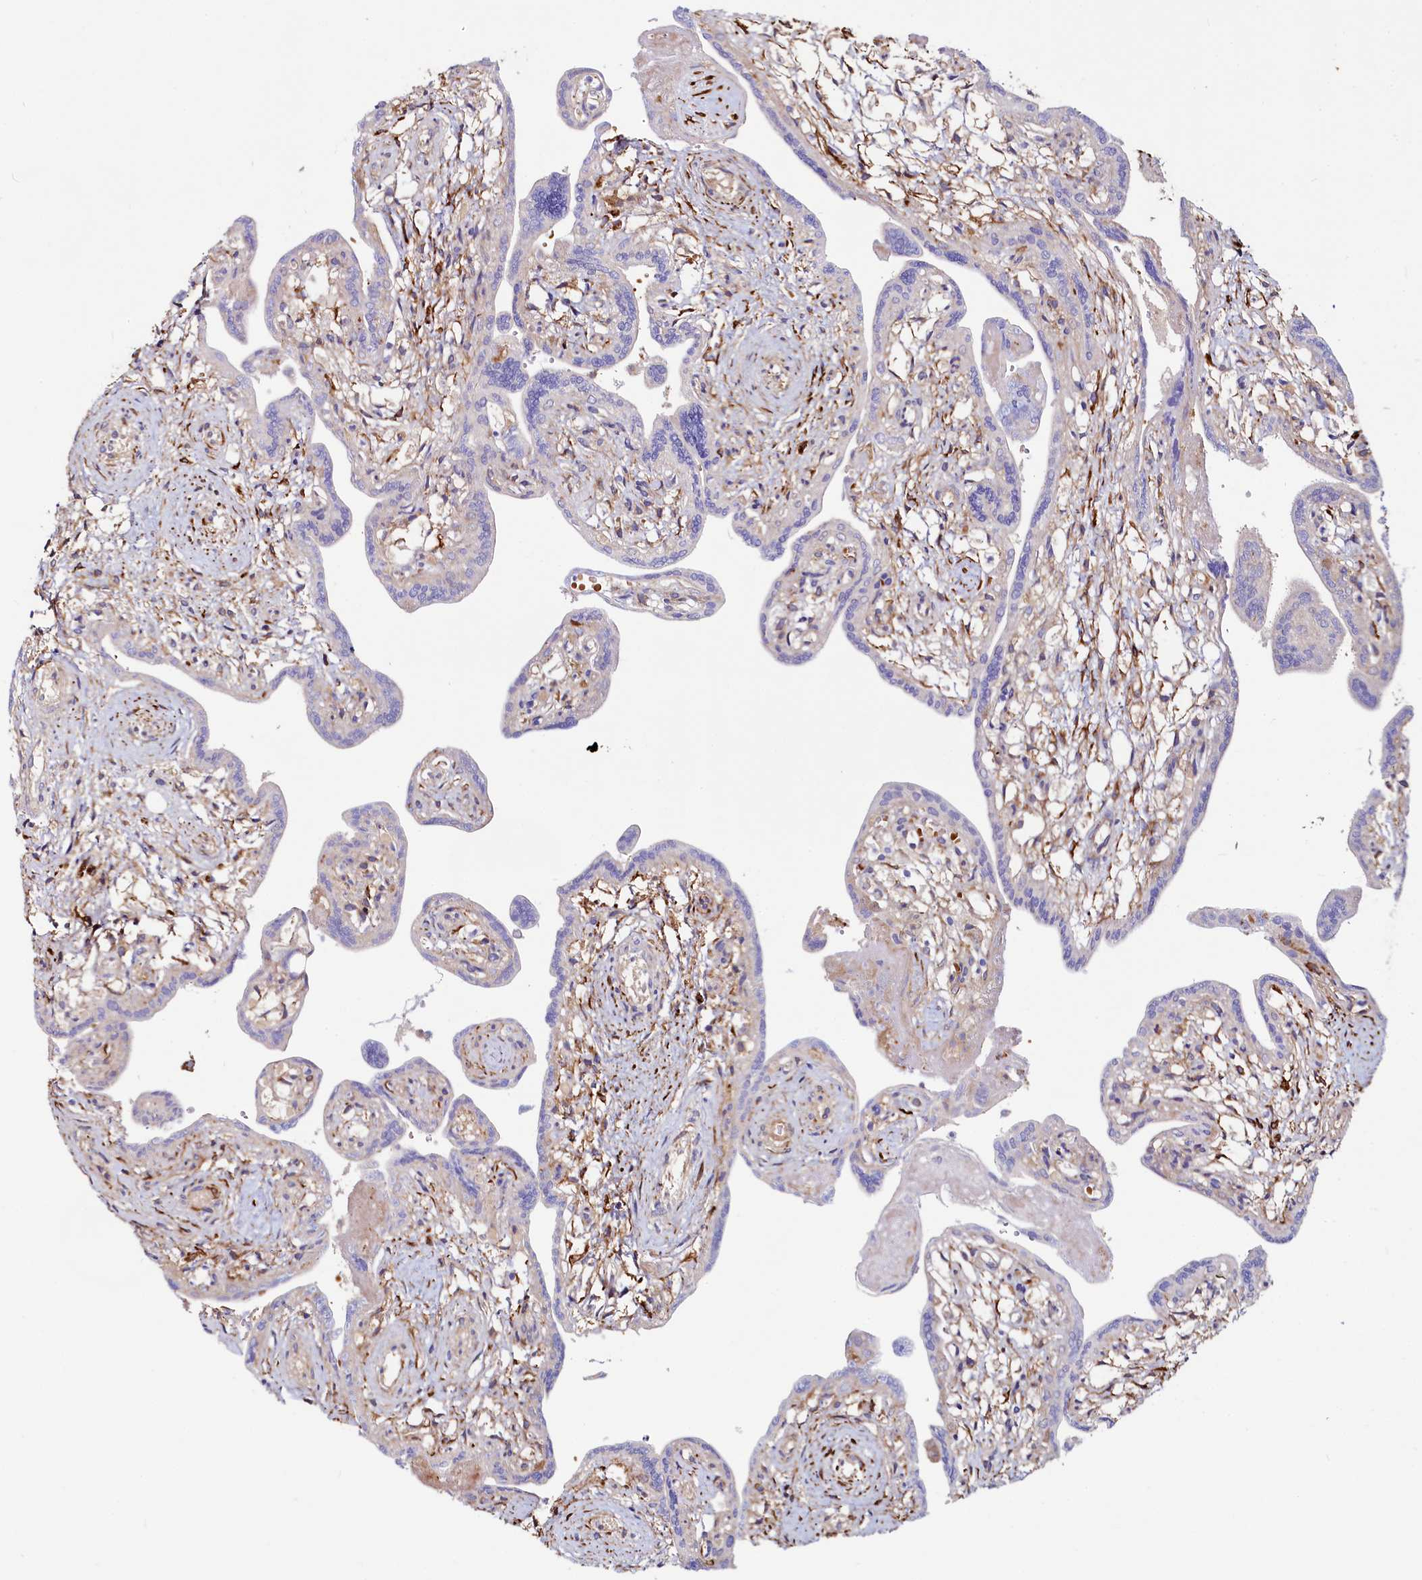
{"staining": {"intensity": "weak", "quantity": "25%-75%", "location": "cytoplasmic/membranous"}, "tissue": "placenta", "cell_type": "Trophoblastic cells", "image_type": "normal", "snomed": [{"axis": "morphology", "description": "Normal tissue, NOS"}, {"axis": "topography", "description": "Placenta"}], "caption": "The micrograph demonstrates immunohistochemical staining of benign placenta. There is weak cytoplasmic/membranous staining is present in about 25%-75% of trophoblastic cells. Using DAB (3,3'-diaminobenzidine) (brown) and hematoxylin (blue) stains, captured at high magnification using brightfield microscopy.", "gene": "ASTE1", "patient": {"sex": "female", "age": 37}}